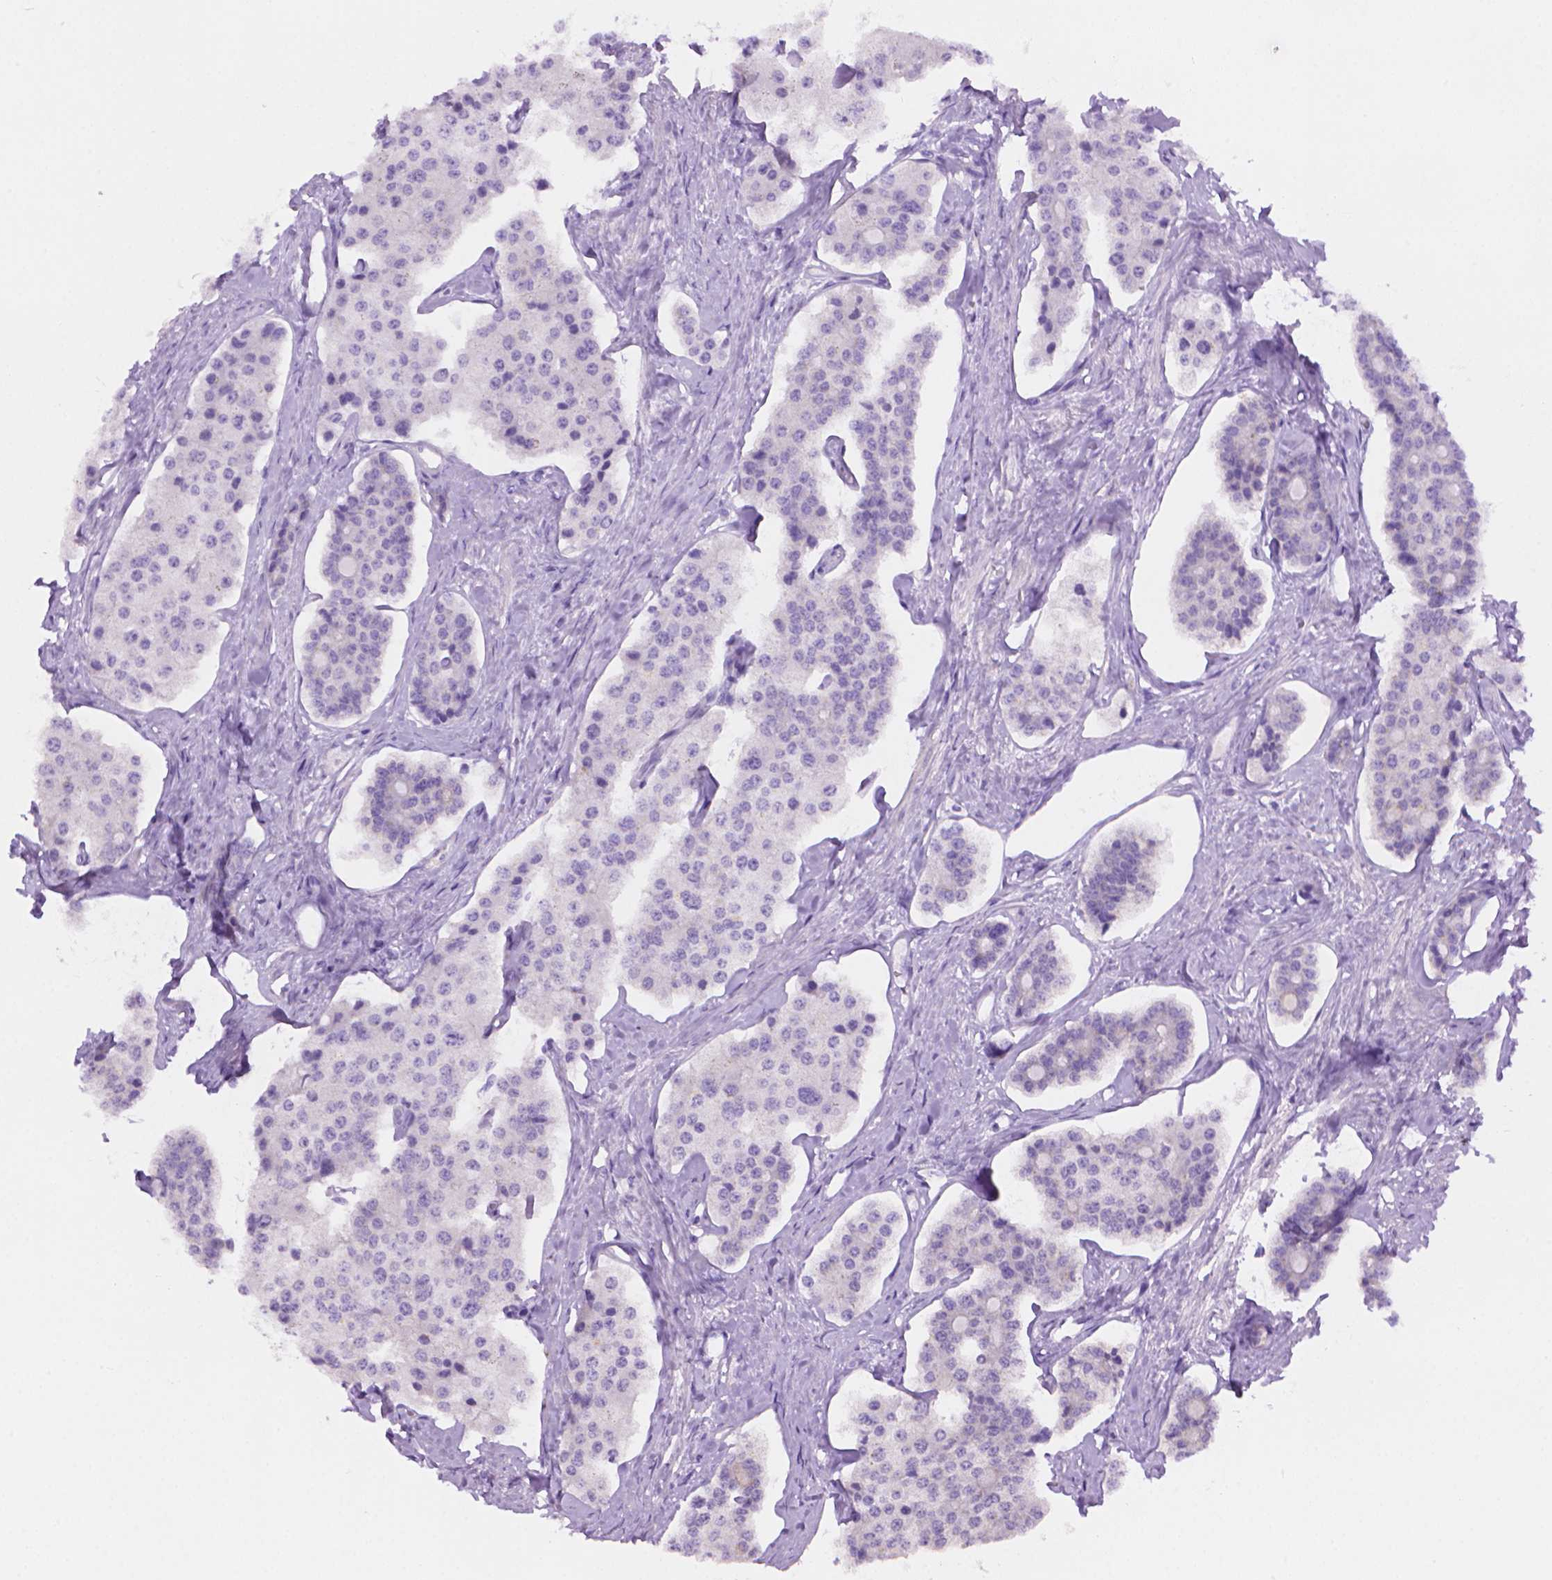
{"staining": {"intensity": "negative", "quantity": "none", "location": "none"}, "tissue": "carcinoid", "cell_type": "Tumor cells", "image_type": "cancer", "snomed": [{"axis": "morphology", "description": "Carcinoid, malignant, NOS"}, {"axis": "topography", "description": "Small intestine"}], "caption": "An immunohistochemistry image of malignant carcinoid is shown. There is no staining in tumor cells of malignant carcinoid.", "gene": "AMMECR1", "patient": {"sex": "female", "age": 65}}